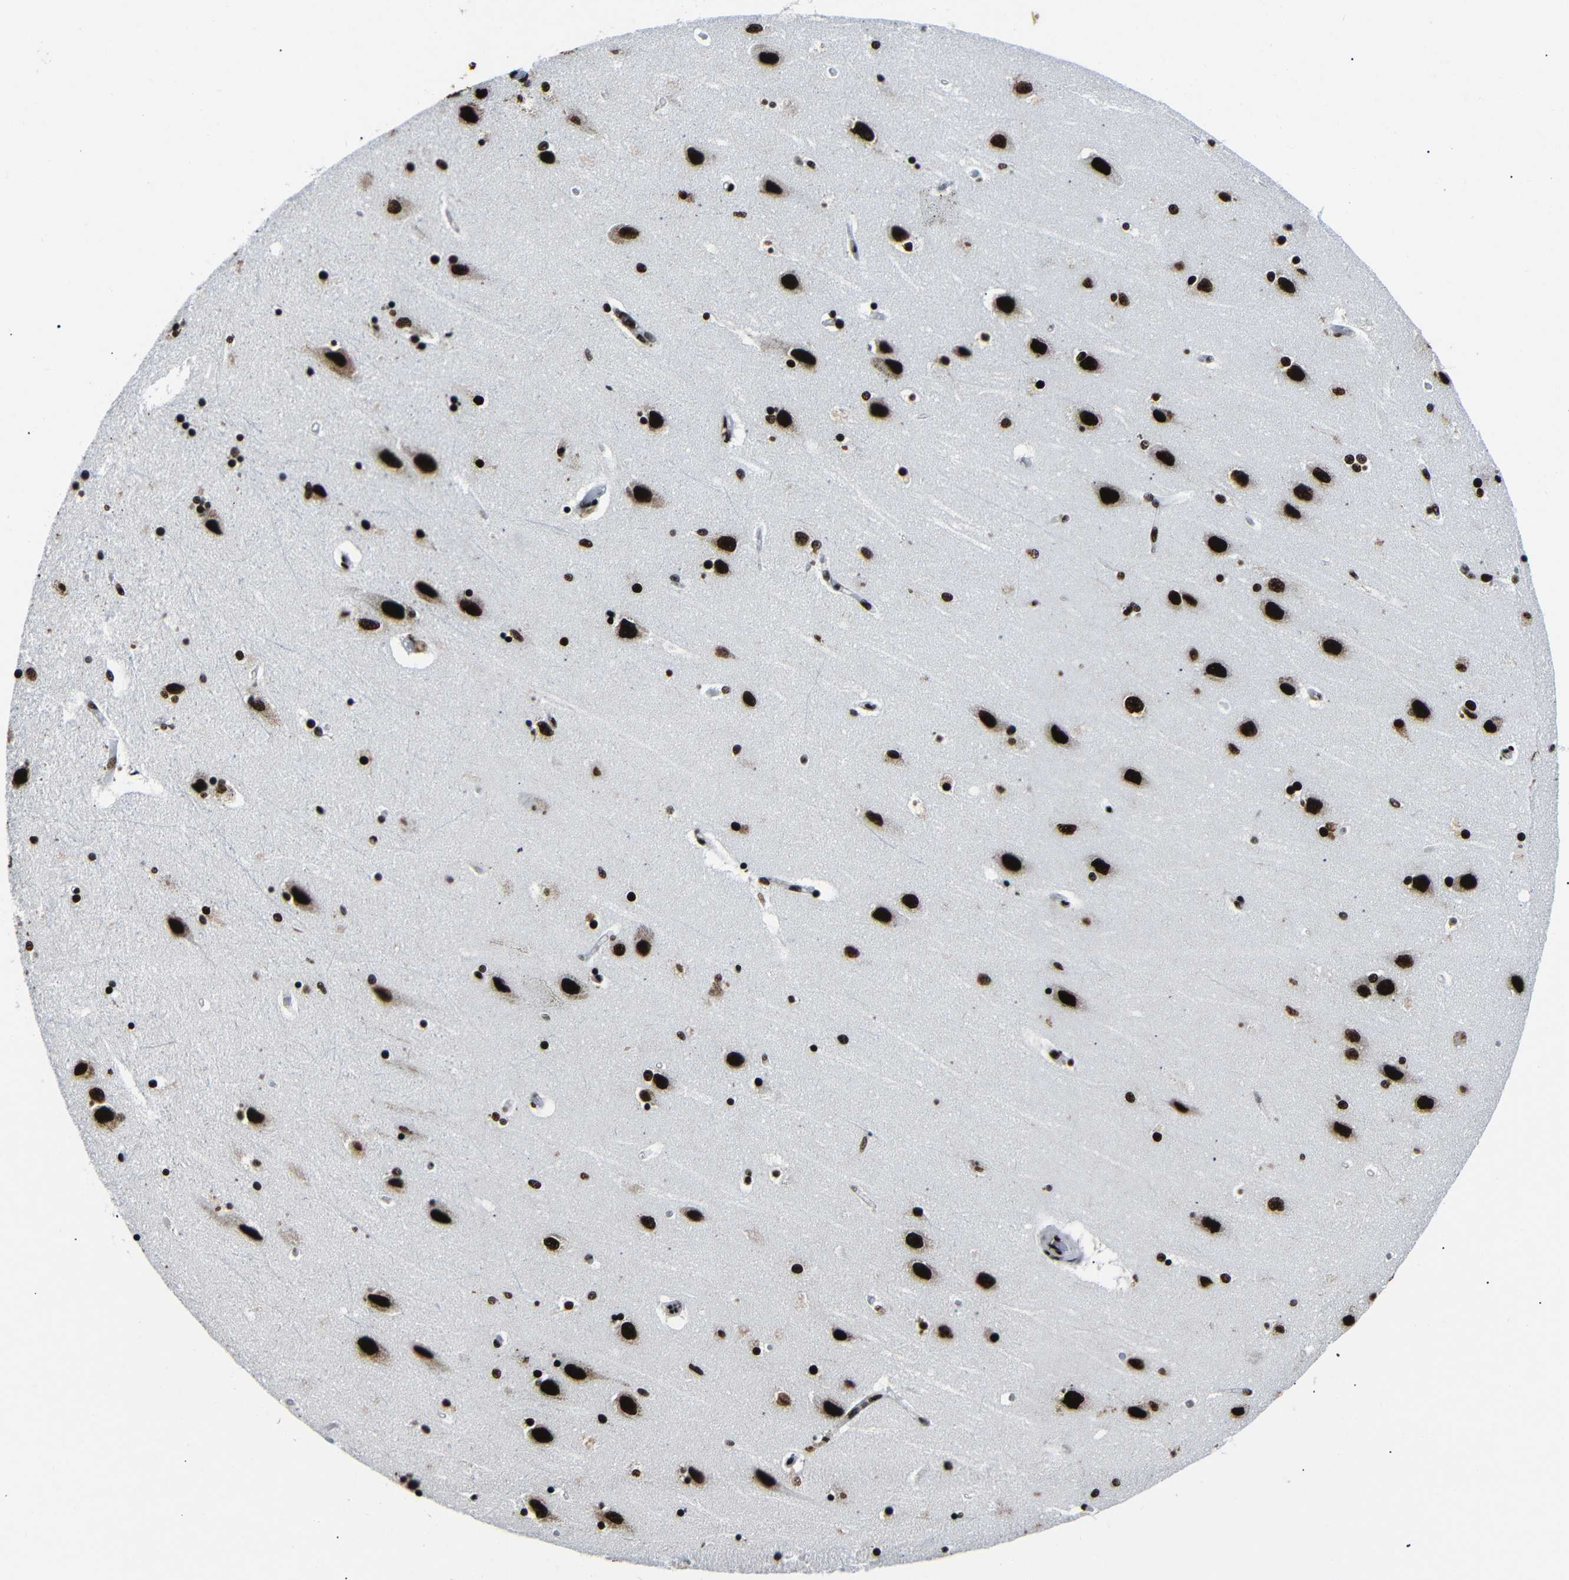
{"staining": {"intensity": "strong", "quantity": ">75%", "location": "nuclear"}, "tissue": "hippocampus", "cell_type": "Glial cells", "image_type": "normal", "snomed": [{"axis": "morphology", "description": "Normal tissue, NOS"}, {"axis": "topography", "description": "Hippocampus"}], "caption": "The immunohistochemical stain labels strong nuclear expression in glial cells of benign hippocampus. Using DAB (brown) and hematoxylin (blue) stains, captured at high magnification using brightfield microscopy.", "gene": "SRSF1", "patient": {"sex": "female", "age": 54}}